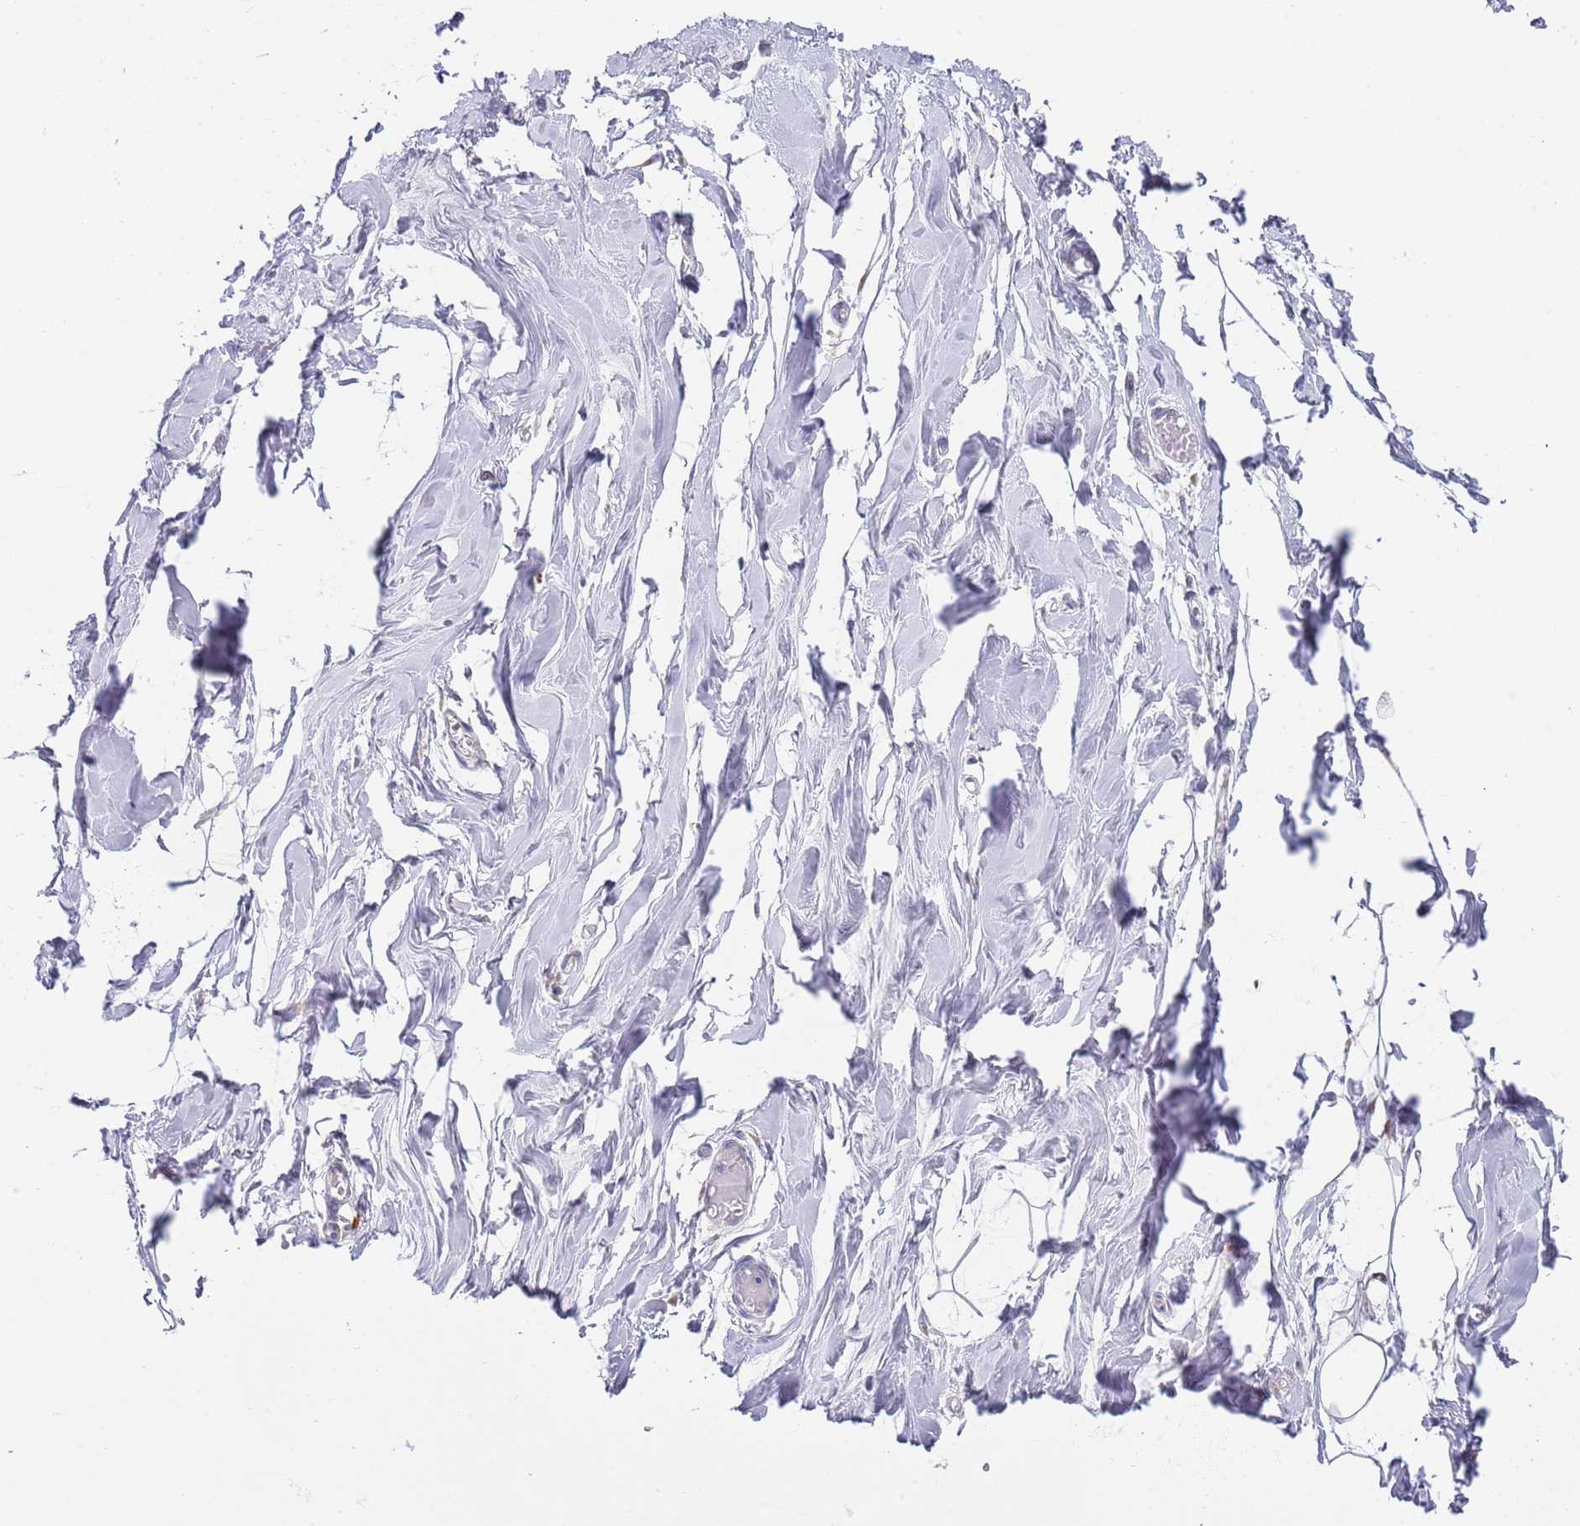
{"staining": {"intensity": "negative", "quantity": "none", "location": "none"}, "tissue": "breast", "cell_type": "Adipocytes", "image_type": "normal", "snomed": [{"axis": "morphology", "description": "Normal tissue, NOS"}, {"axis": "topography", "description": "Breast"}], "caption": "Adipocytes show no significant positivity in normal breast. The staining was performed using DAB to visualize the protein expression in brown, while the nuclei were stained in blue with hematoxylin (Magnification: 20x).", "gene": "TNRC6C", "patient": {"sex": "female", "age": 27}}